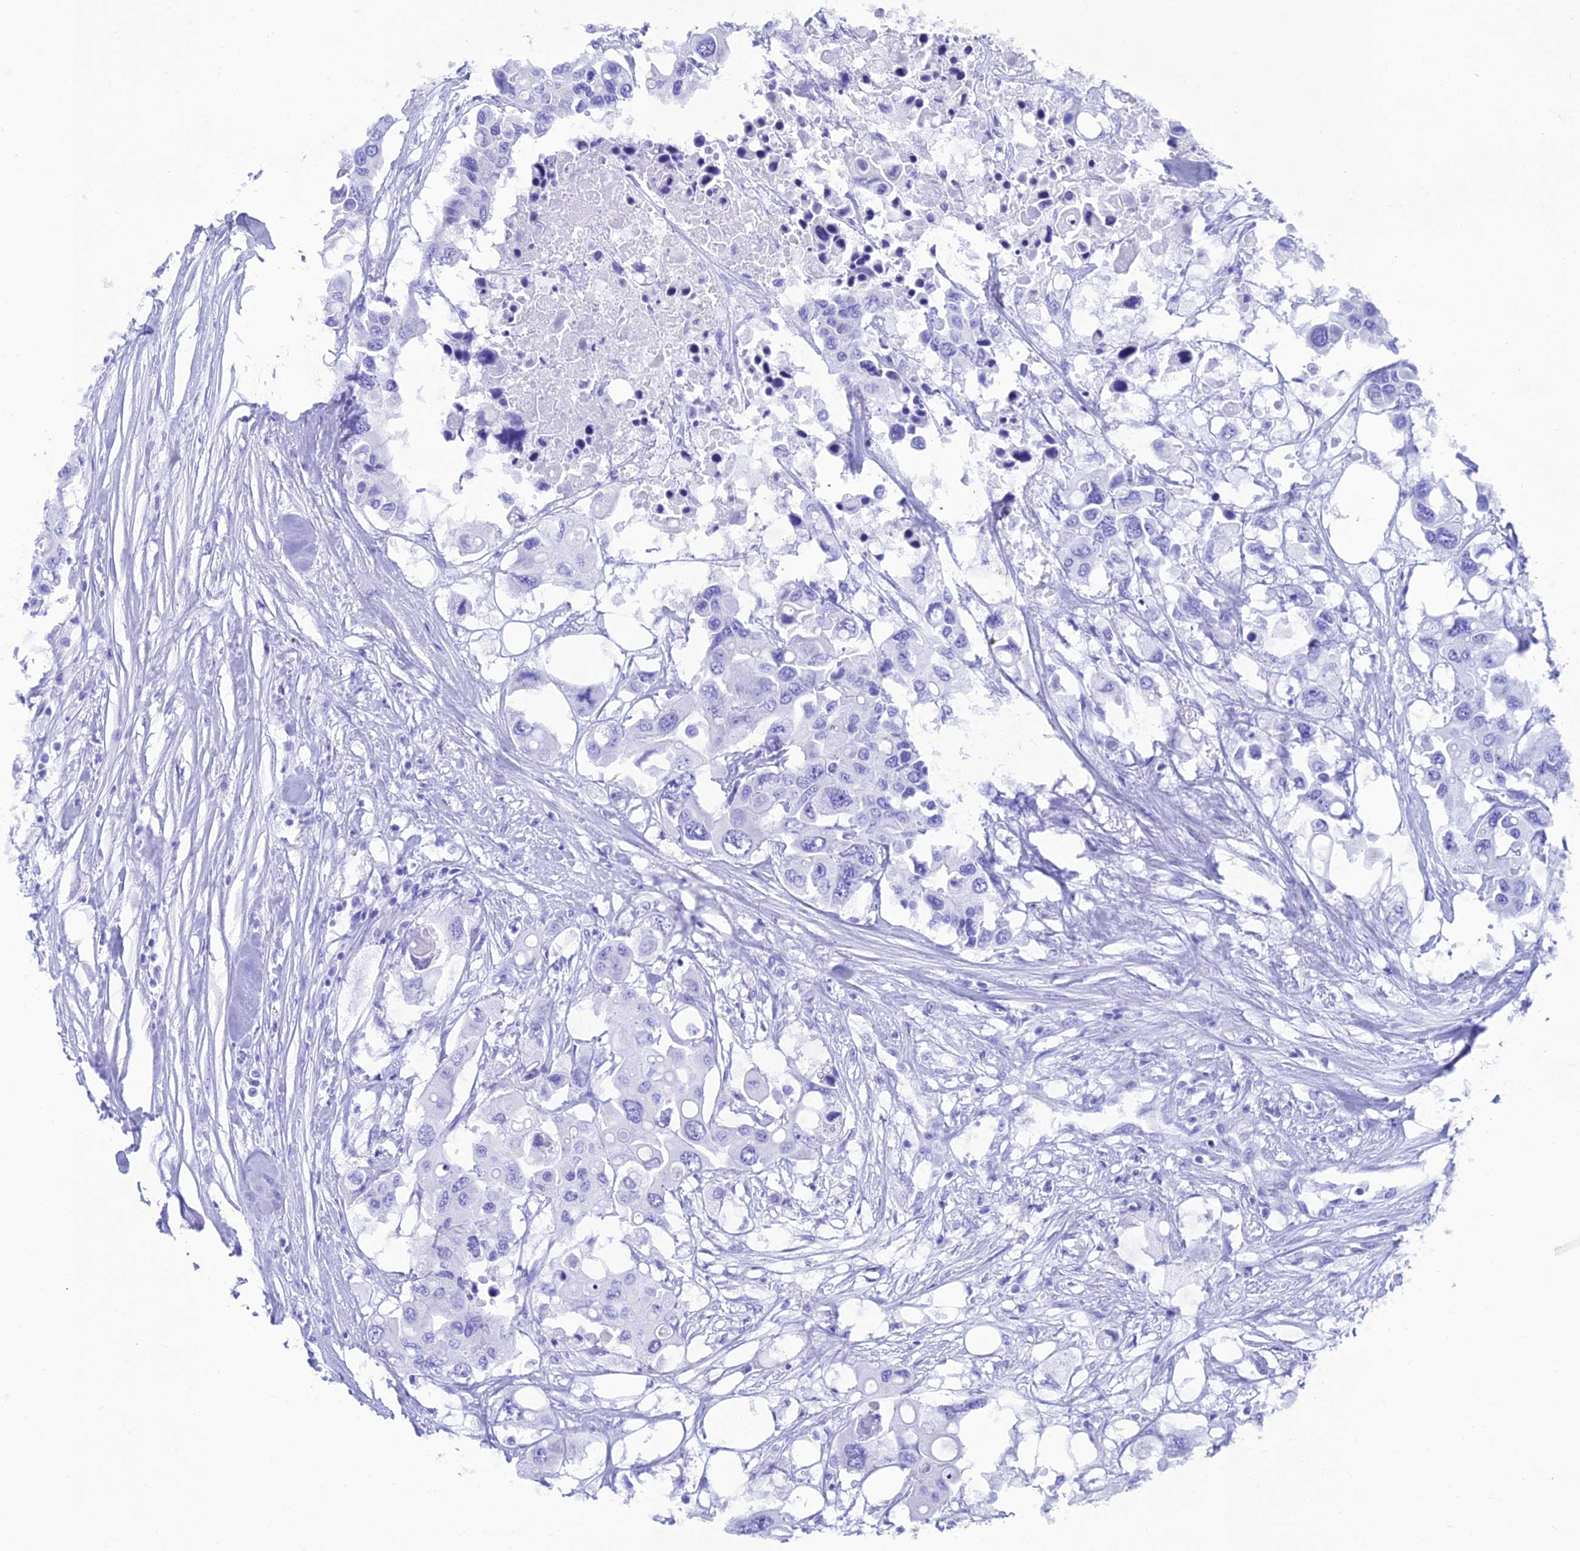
{"staining": {"intensity": "negative", "quantity": "none", "location": "none"}, "tissue": "colorectal cancer", "cell_type": "Tumor cells", "image_type": "cancer", "snomed": [{"axis": "morphology", "description": "Adenocarcinoma, NOS"}, {"axis": "topography", "description": "Colon"}], "caption": "Tumor cells are negative for protein expression in human colorectal cancer (adenocarcinoma).", "gene": "KIAA1191", "patient": {"sex": "male", "age": 77}}